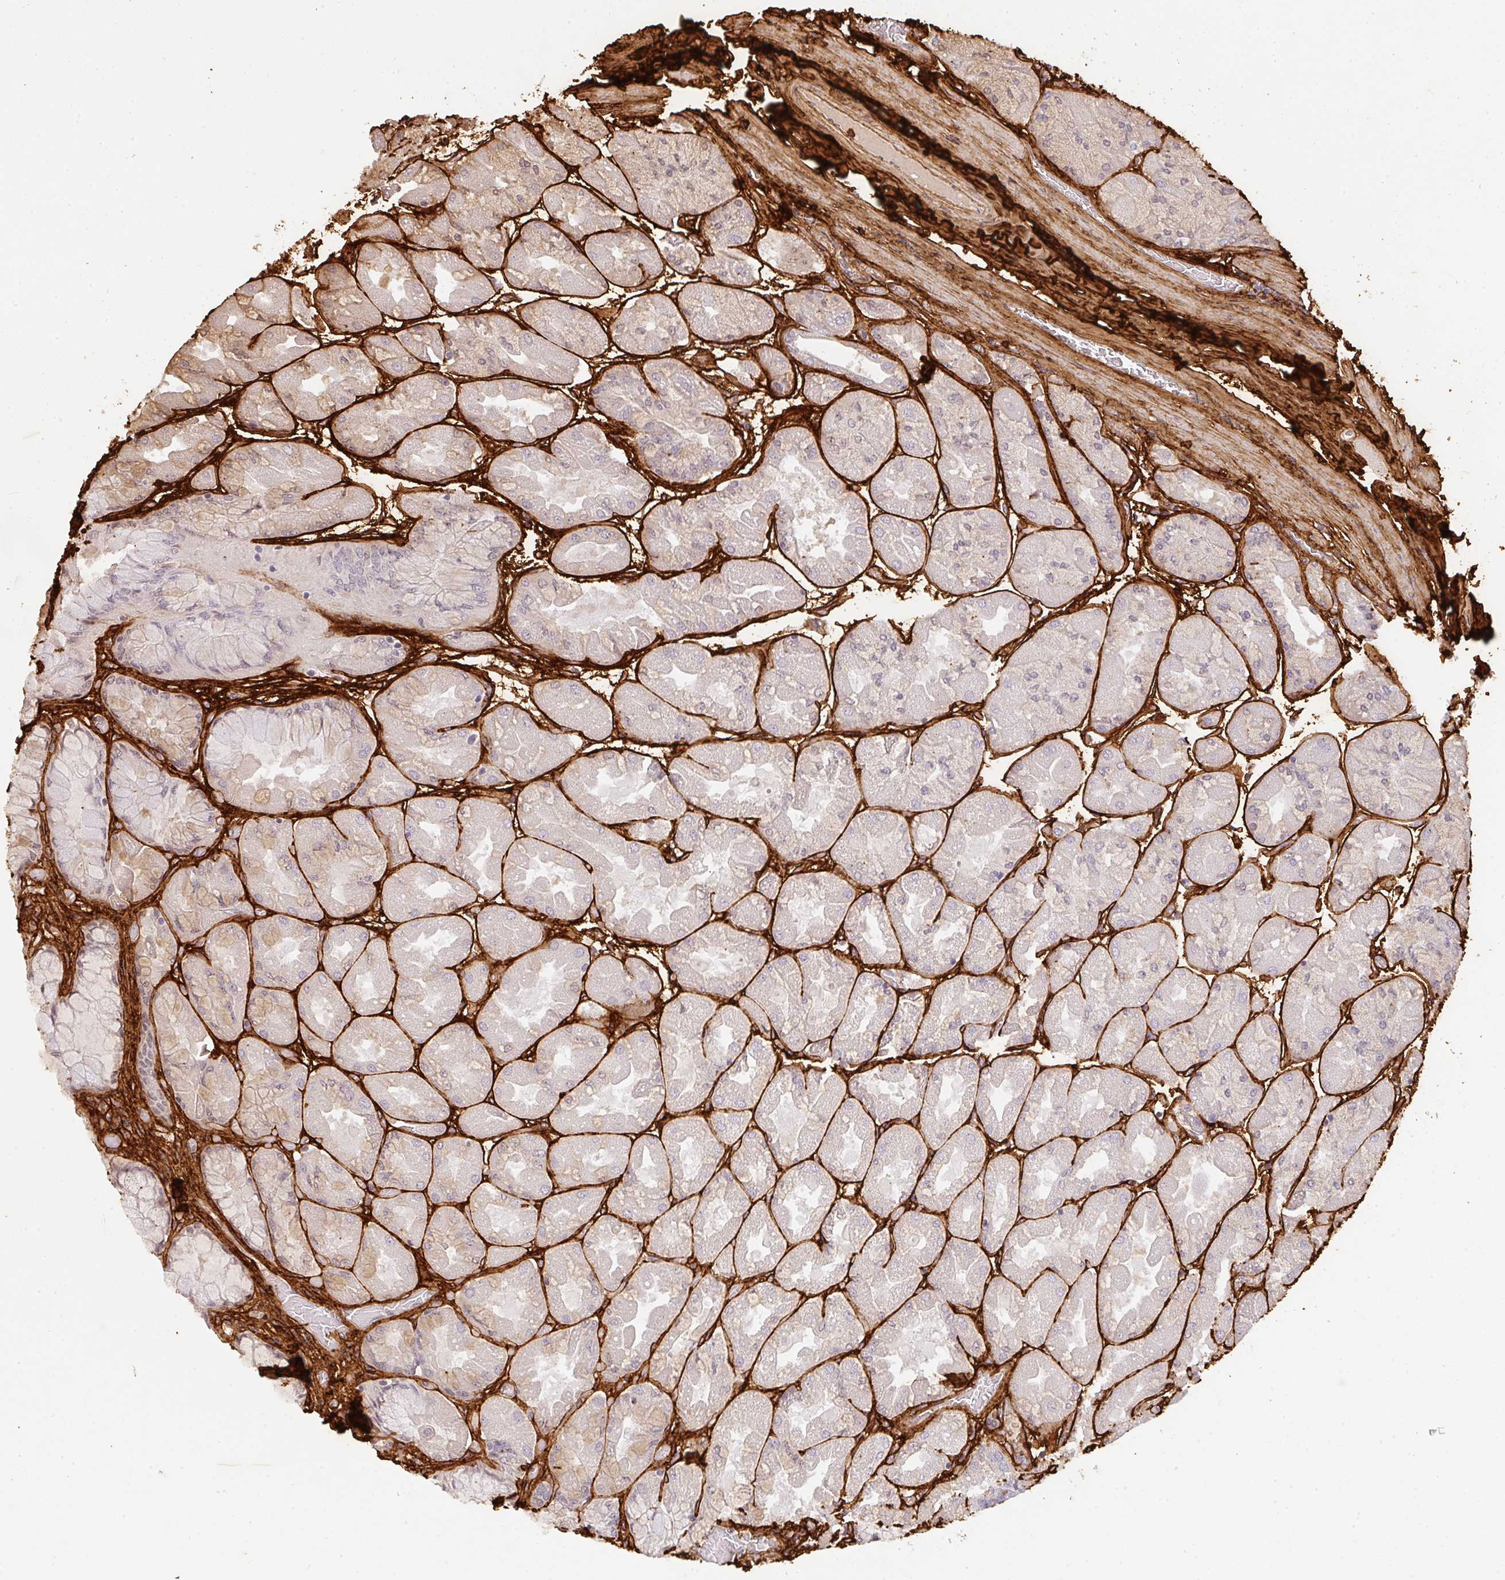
{"staining": {"intensity": "weak", "quantity": "<25%", "location": "cytoplasmic/membranous"}, "tissue": "stomach", "cell_type": "Glandular cells", "image_type": "normal", "snomed": [{"axis": "morphology", "description": "Normal tissue, NOS"}, {"axis": "topography", "description": "Stomach"}], "caption": "This is an immunohistochemistry histopathology image of normal stomach. There is no staining in glandular cells.", "gene": "COL3A1", "patient": {"sex": "female", "age": 61}}